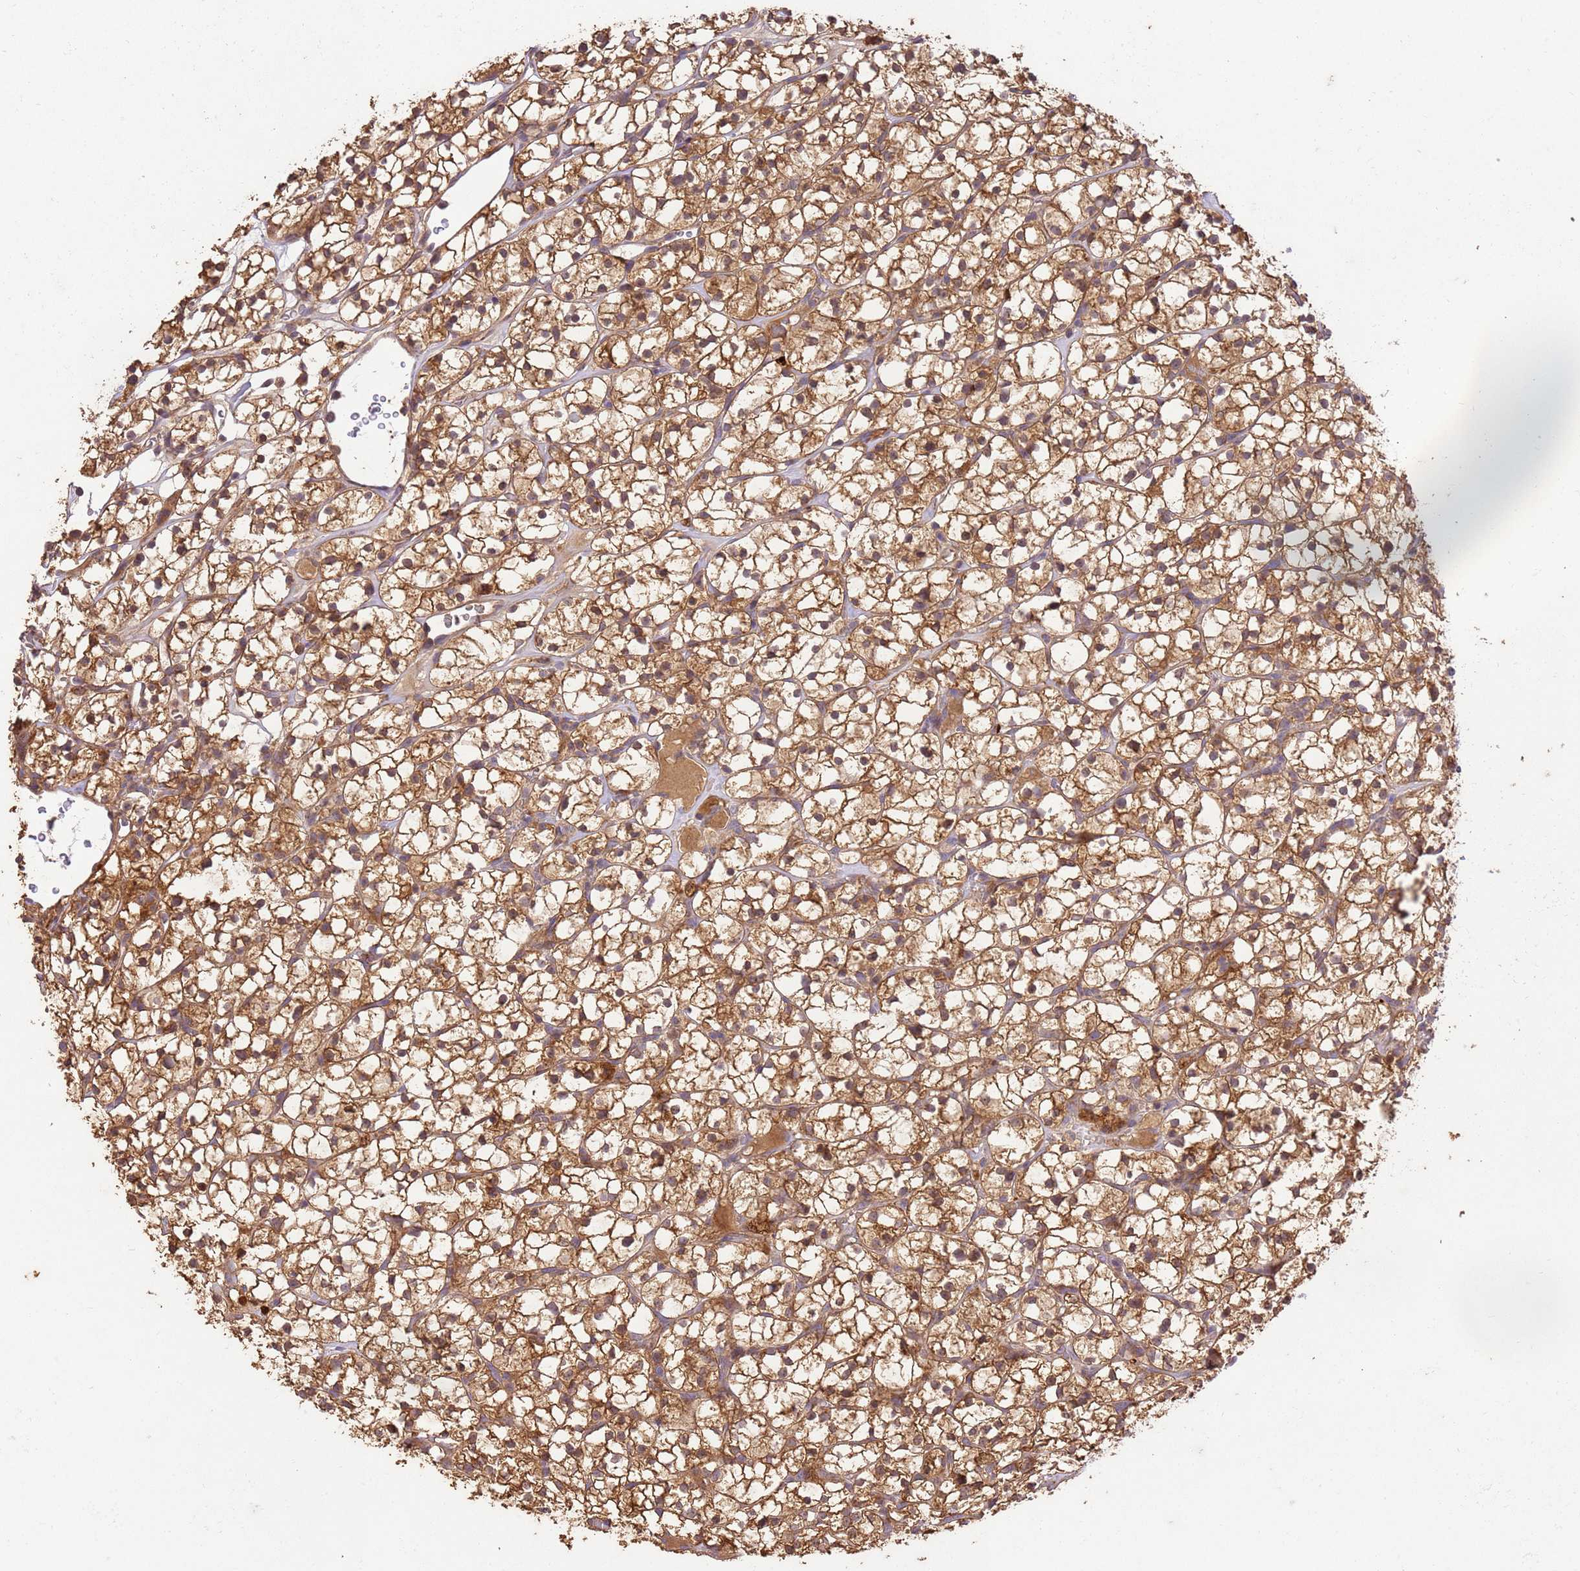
{"staining": {"intensity": "moderate", "quantity": ">75%", "location": "cytoplasmic/membranous"}, "tissue": "renal cancer", "cell_type": "Tumor cells", "image_type": "cancer", "snomed": [{"axis": "morphology", "description": "Adenocarcinoma, NOS"}, {"axis": "topography", "description": "Kidney"}], "caption": "Renal adenocarcinoma stained with immunohistochemistry displays moderate cytoplasmic/membranous positivity in about >75% of tumor cells.", "gene": "LRRC28", "patient": {"sex": "female", "age": 64}}